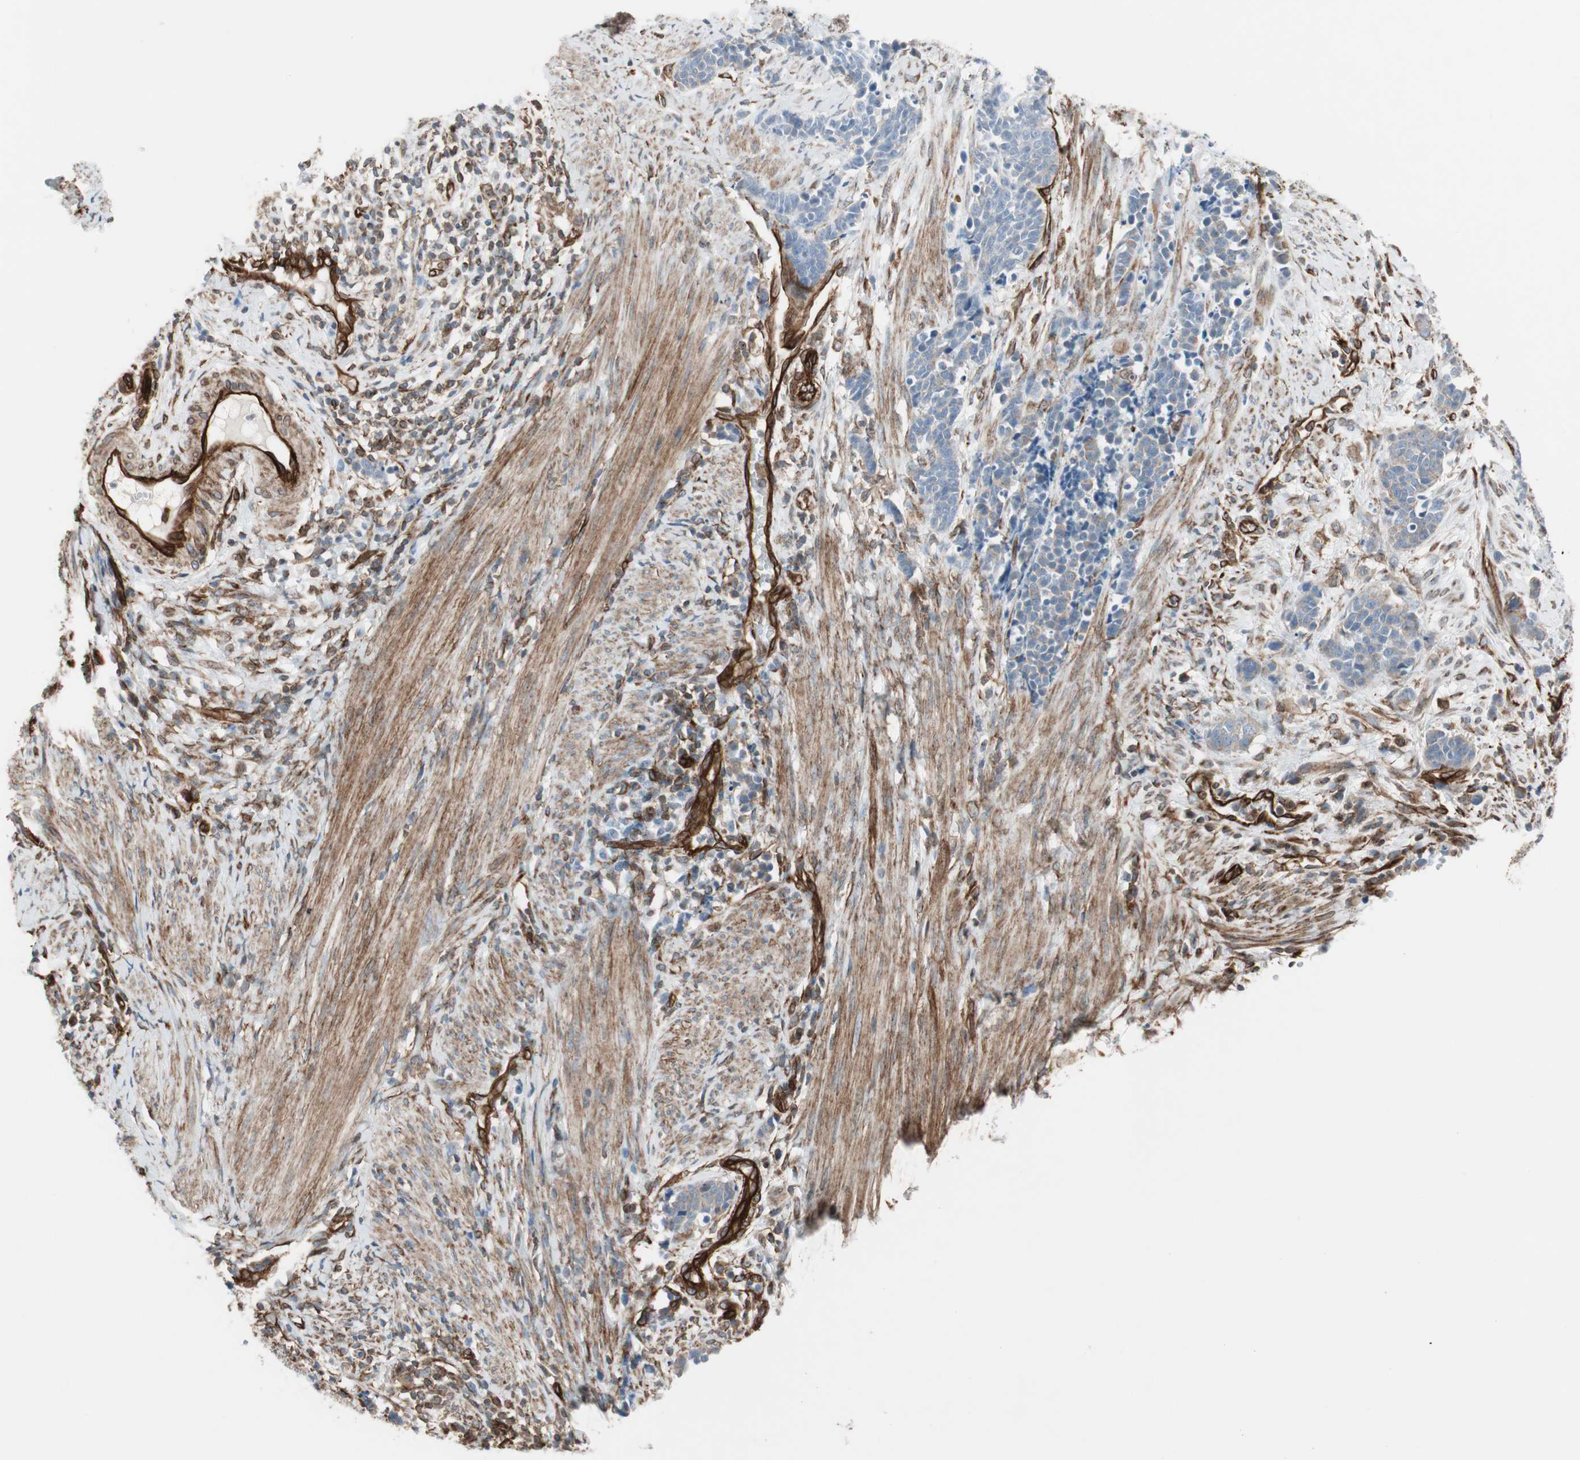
{"staining": {"intensity": "weak", "quantity": "25%-75%", "location": "cytoplasmic/membranous"}, "tissue": "cervical cancer", "cell_type": "Tumor cells", "image_type": "cancer", "snomed": [{"axis": "morphology", "description": "Squamous cell carcinoma, NOS"}, {"axis": "topography", "description": "Cervix"}], "caption": "Immunohistochemical staining of cervical squamous cell carcinoma shows low levels of weak cytoplasmic/membranous positivity in approximately 25%-75% of tumor cells. (Stains: DAB in brown, nuclei in blue, Microscopy: brightfield microscopy at high magnification).", "gene": "TCTA", "patient": {"sex": "female", "age": 35}}